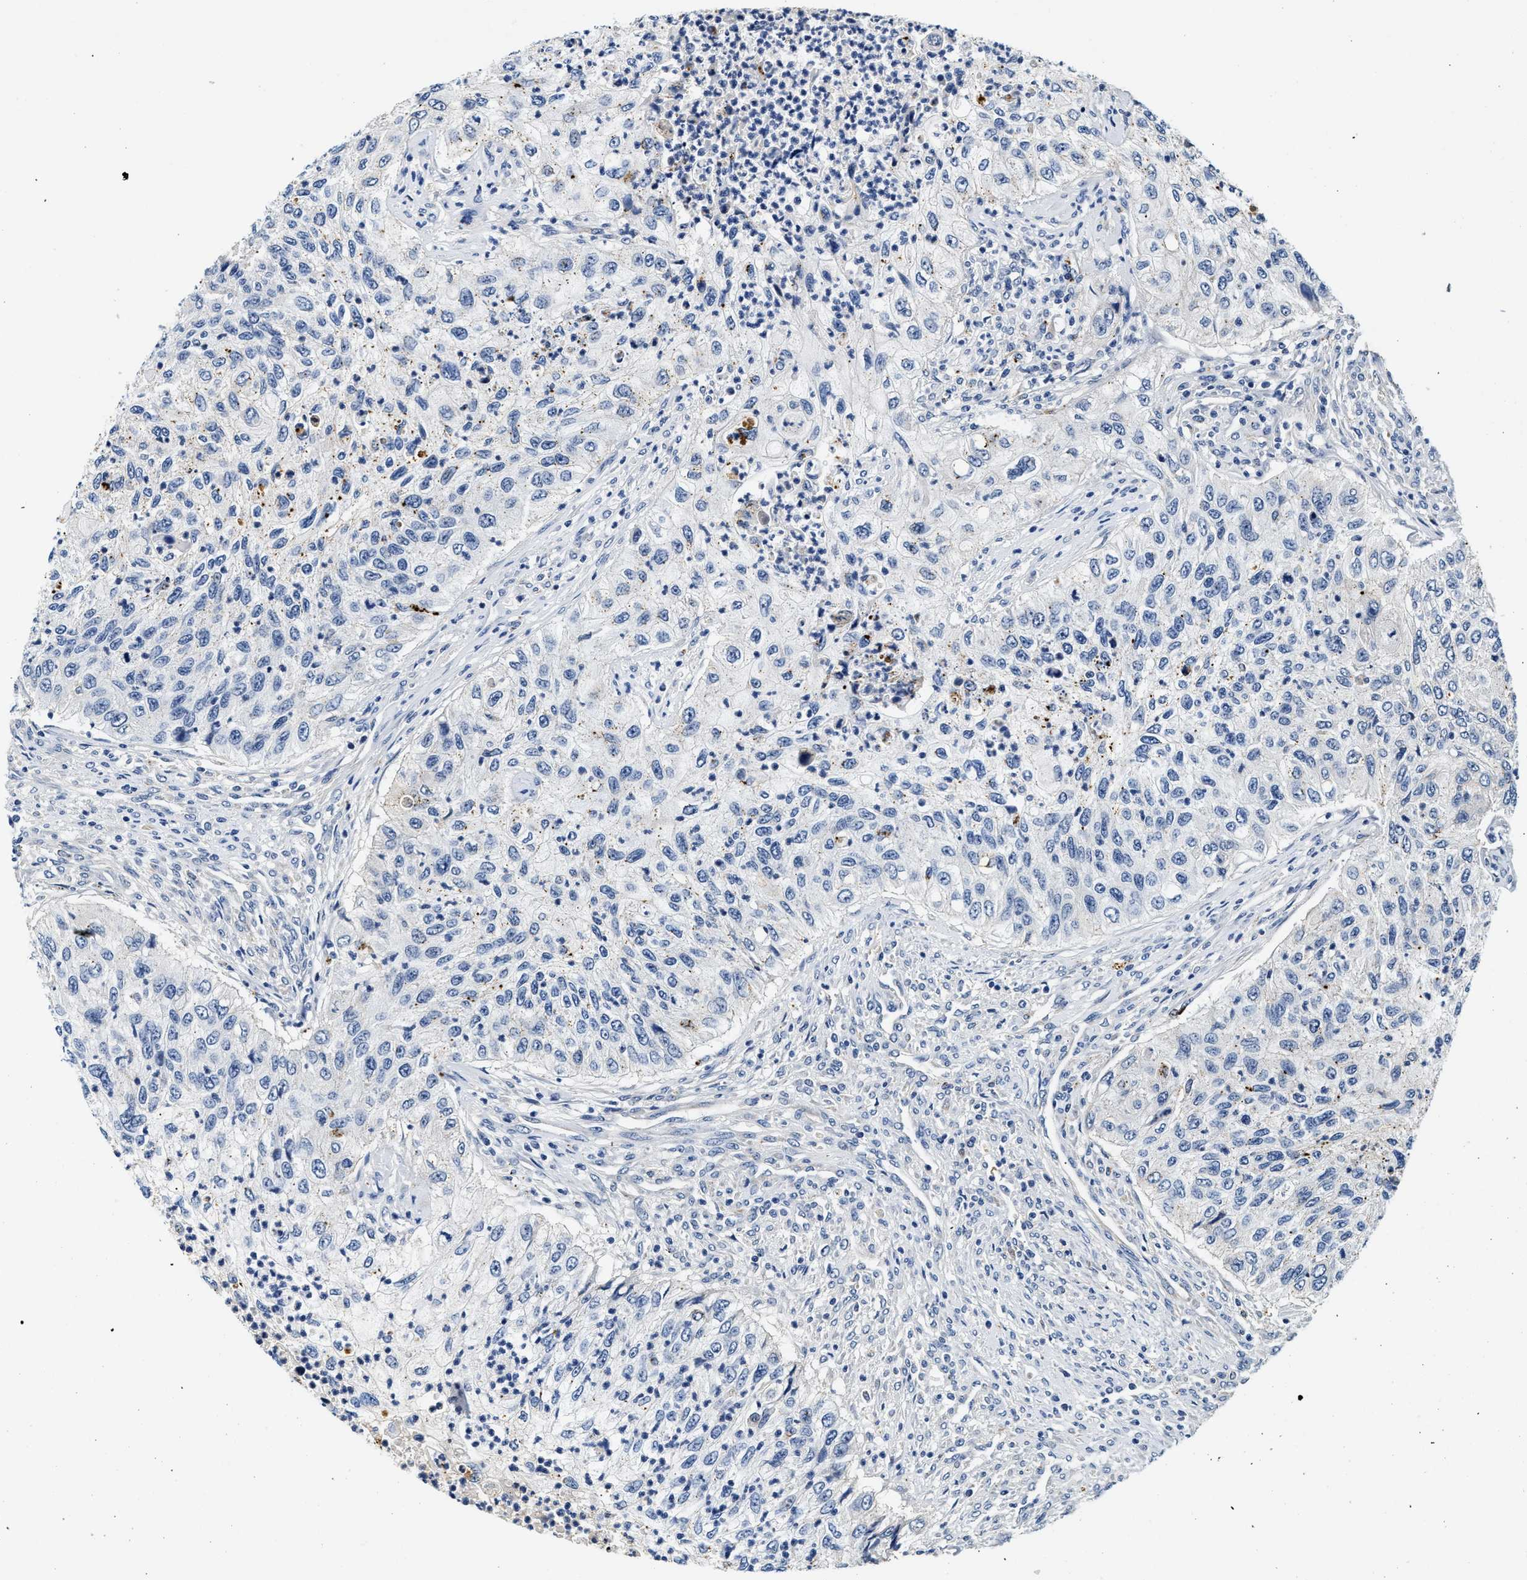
{"staining": {"intensity": "negative", "quantity": "none", "location": "none"}, "tissue": "urothelial cancer", "cell_type": "Tumor cells", "image_type": "cancer", "snomed": [{"axis": "morphology", "description": "Urothelial carcinoma, High grade"}, {"axis": "topography", "description": "Urinary bladder"}], "caption": "Immunohistochemistry (IHC) photomicrograph of human high-grade urothelial carcinoma stained for a protein (brown), which reveals no staining in tumor cells. Nuclei are stained in blue.", "gene": "MED22", "patient": {"sex": "female", "age": 60}}